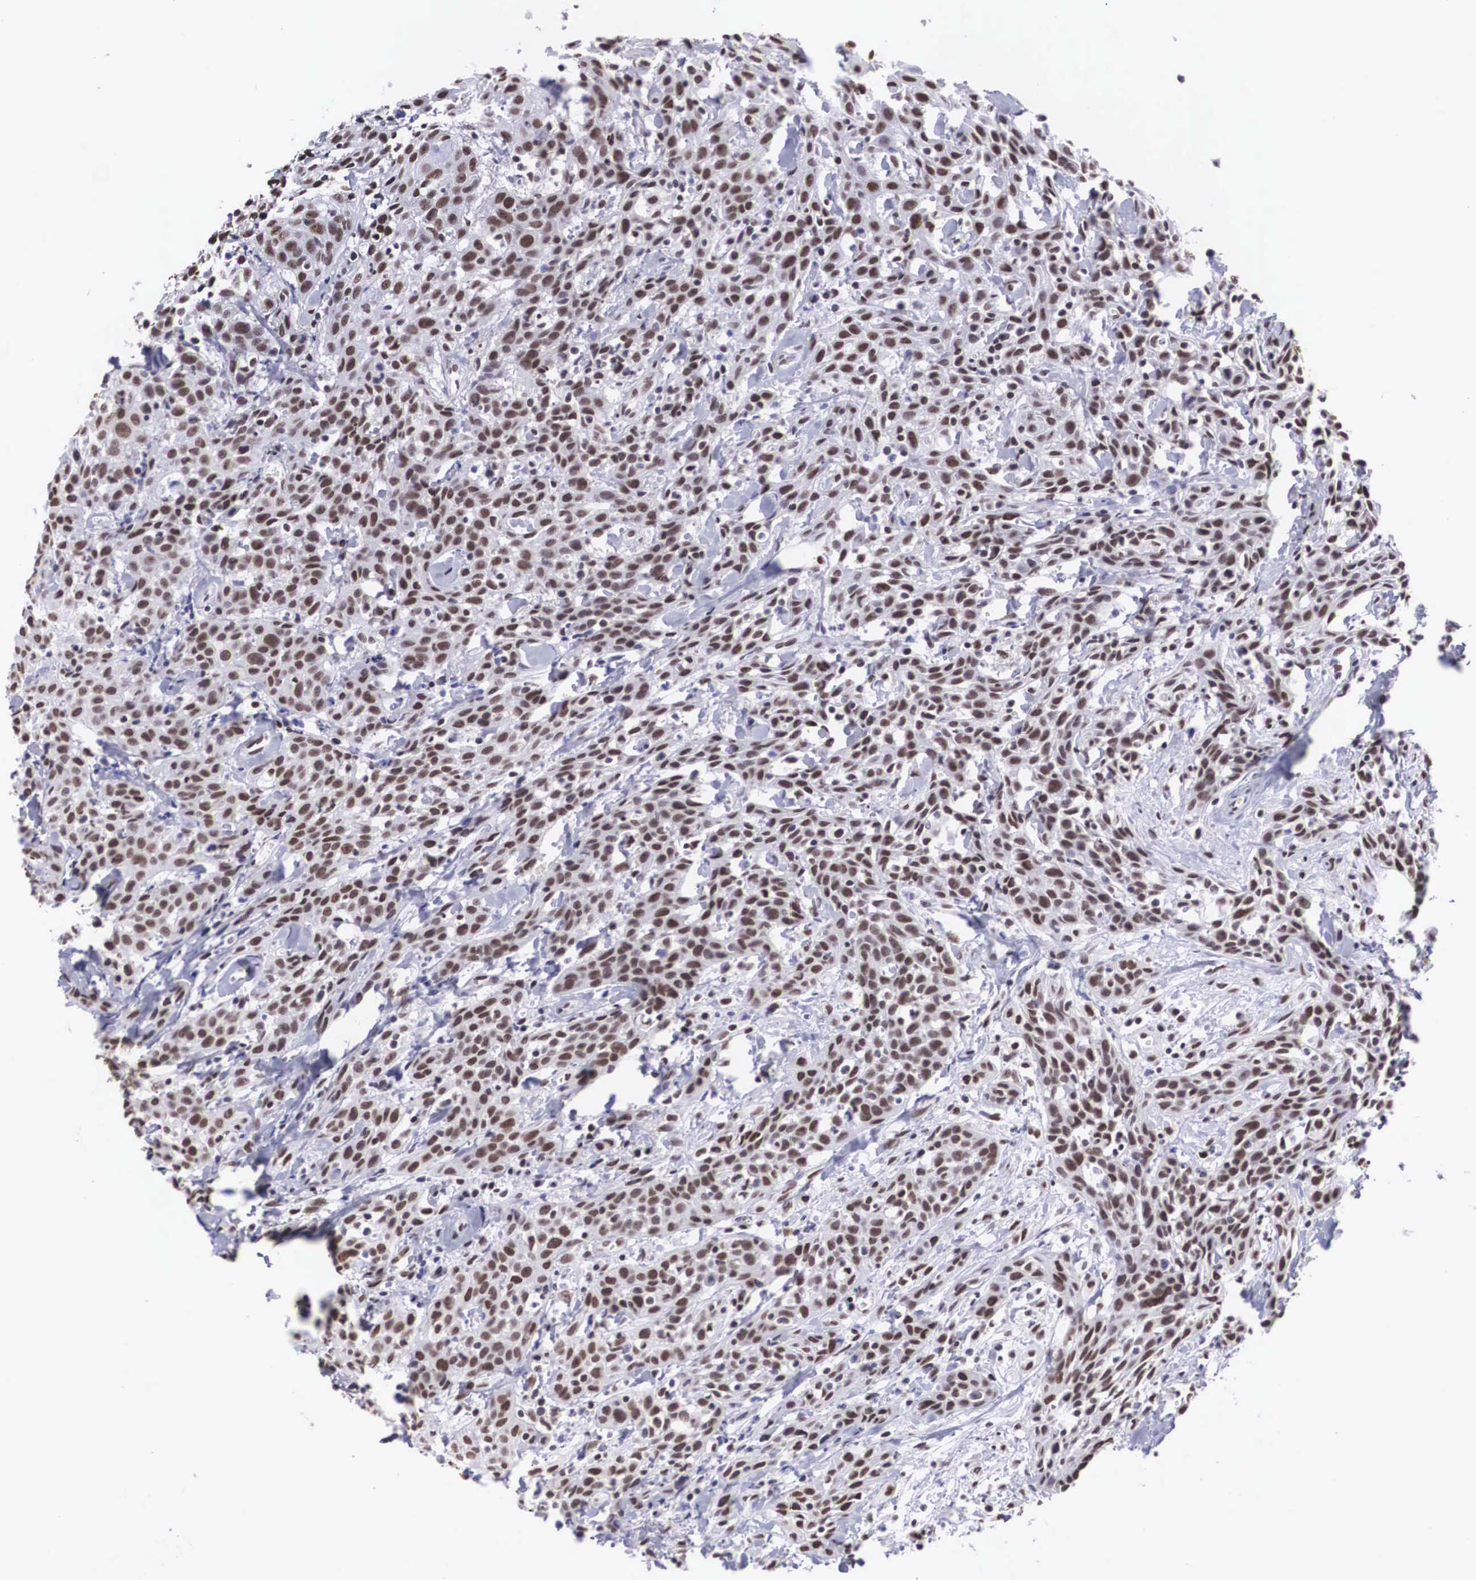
{"staining": {"intensity": "moderate", "quantity": ">75%", "location": "nuclear"}, "tissue": "head and neck cancer", "cell_type": "Tumor cells", "image_type": "cancer", "snomed": [{"axis": "morphology", "description": "Squamous cell carcinoma, NOS"}, {"axis": "topography", "description": "Oral tissue"}, {"axis": "topography", "description": "Head-Neck"}], "caption": "A brown stain labels moderate nuclear positivity of a protein in human head and neck squamous cell carcinoma tumor cells.", "gene": "CSTF2", "patient": {"sex": "female", "age": 82}}